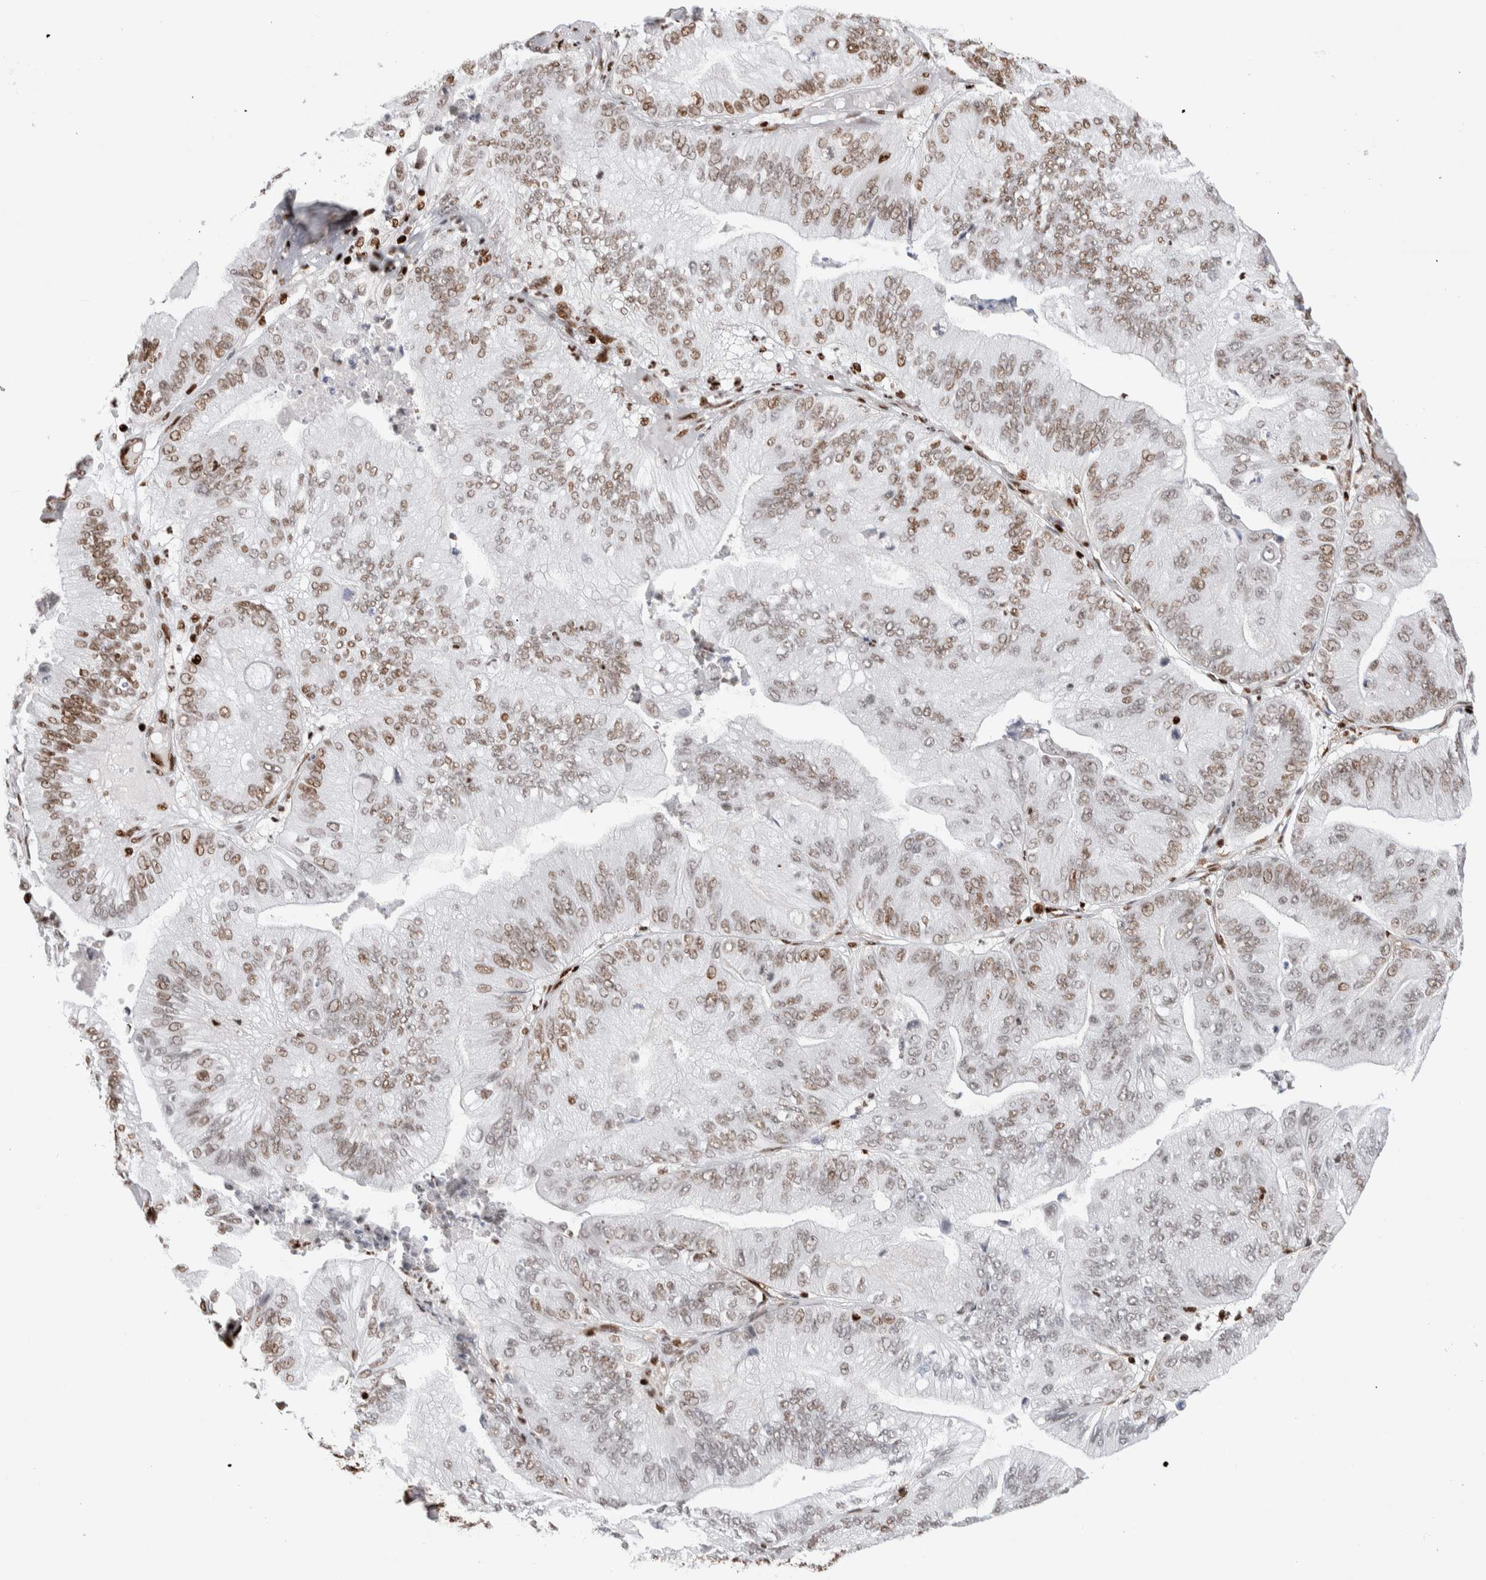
{"staining": {"intensity": "moderate", "quantity": "25%-75%", "location": "nuclear"}, "tissue": "ovarian cancer", "cell_type": "Tumor cells", "image_type": "cancer", "snomed": [{"axis": "morphology", "description": "Cystadenocarcinoma, mucinous, NOS"}, {"axis": "topography", "description": "Ovary"}], "caption": "Protein staining of mucinous cystadenocarcinoma (ovarian) tissue shows moderate nuclear positivity in approximately 25%-75% of tumor cells.", "gene": "RNASEK-C17orf49", "patient": {"sex": "female", "age": 61}}